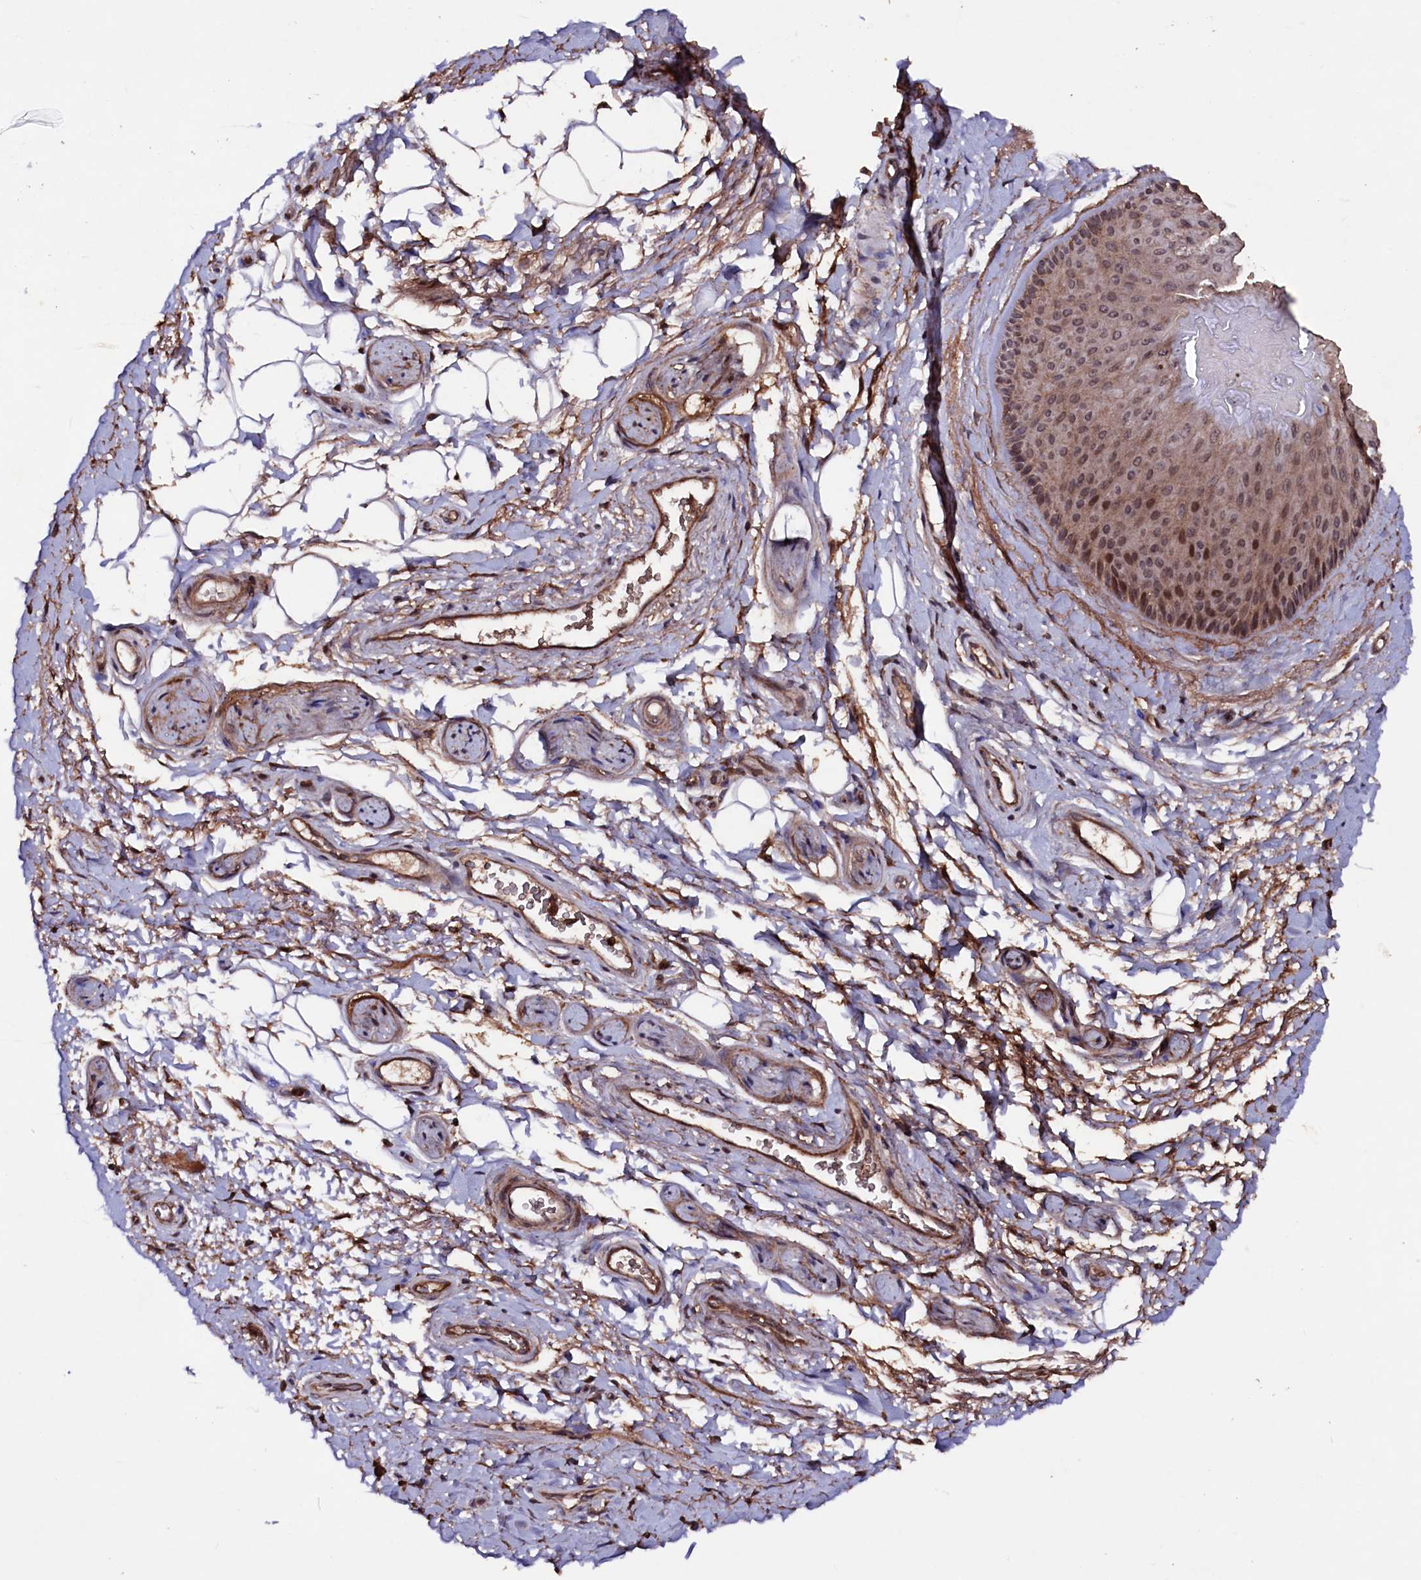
{"staining": {"intensity": "moderate", "quantity": "<25%", "location": "cytoplasmic/membranous,nuclear"}, "tissue": "skin", "cell_type": "Epidermal cells", "image_type": "normal", "snomed": [{"axis": "morphology", "description": "Normal tissue, NOS"}, {"axis": "topography", "description": "Anal"}], "caption": "Approximately <25% of epidermal cells in unremarkable human skin show moderate cytoplasmic/membranous,nuclear protein expression as visualized by brown immunohistochemical staining.", "gene": "MYO1H", "patient": {"sex": "male", "age": 44}}